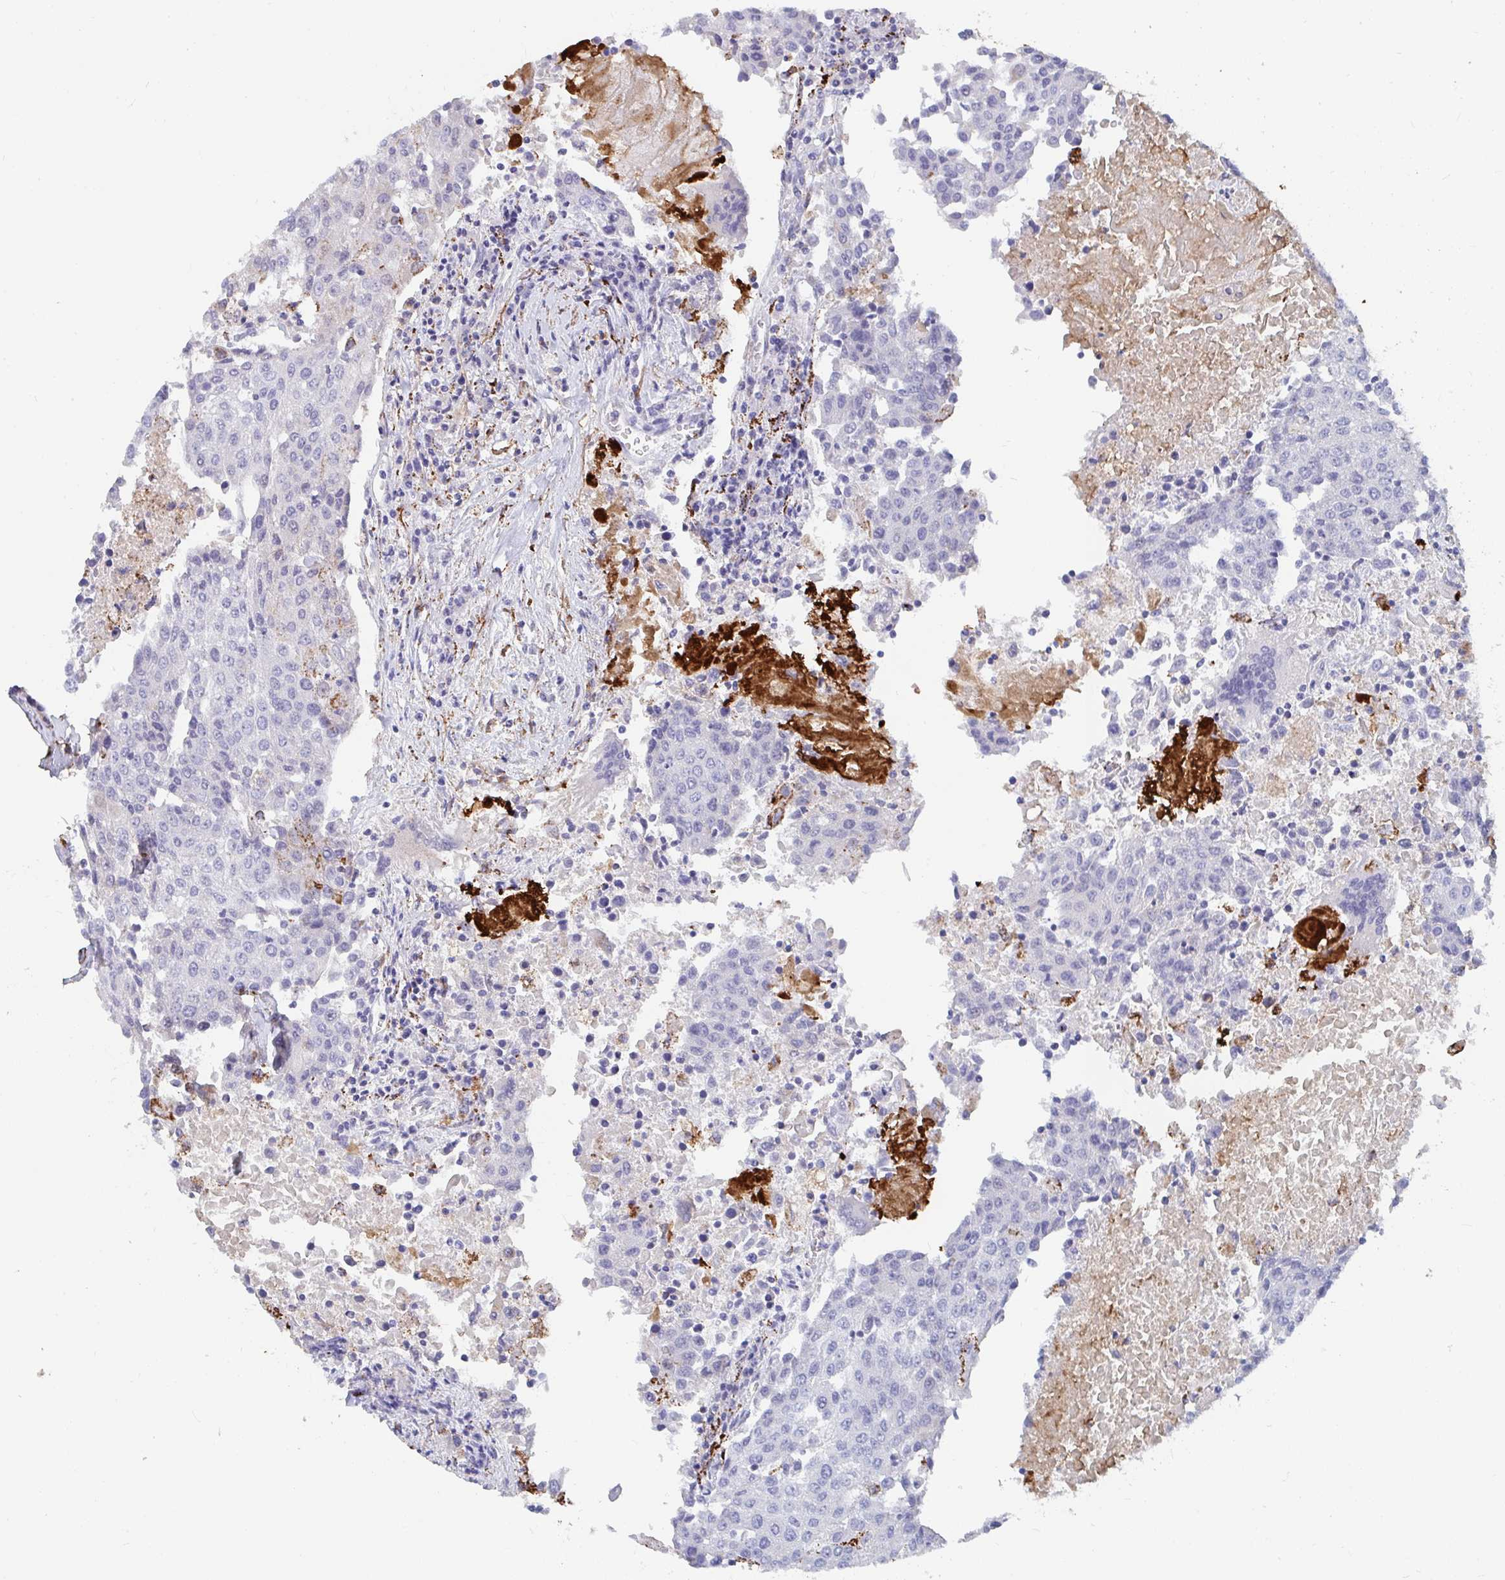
{"staining": {"intensity": "negative", "quantity": "none", "location": "none"}, "tissue": "urothelial cancer", "cell_type": "Tumor cells", "image_type": "cancer", "snomed": [{"axis": "morphology", "description": "Urothelial carcinoma, High grade"}, {"axis": "topography", "description": "Urinary bladder"}], "caption": "Tumor cells show no significant staining in high-grade urothelial carcinoma.", "gene": "FAM156B", "patient": {"sex": "female", "age": 85}}